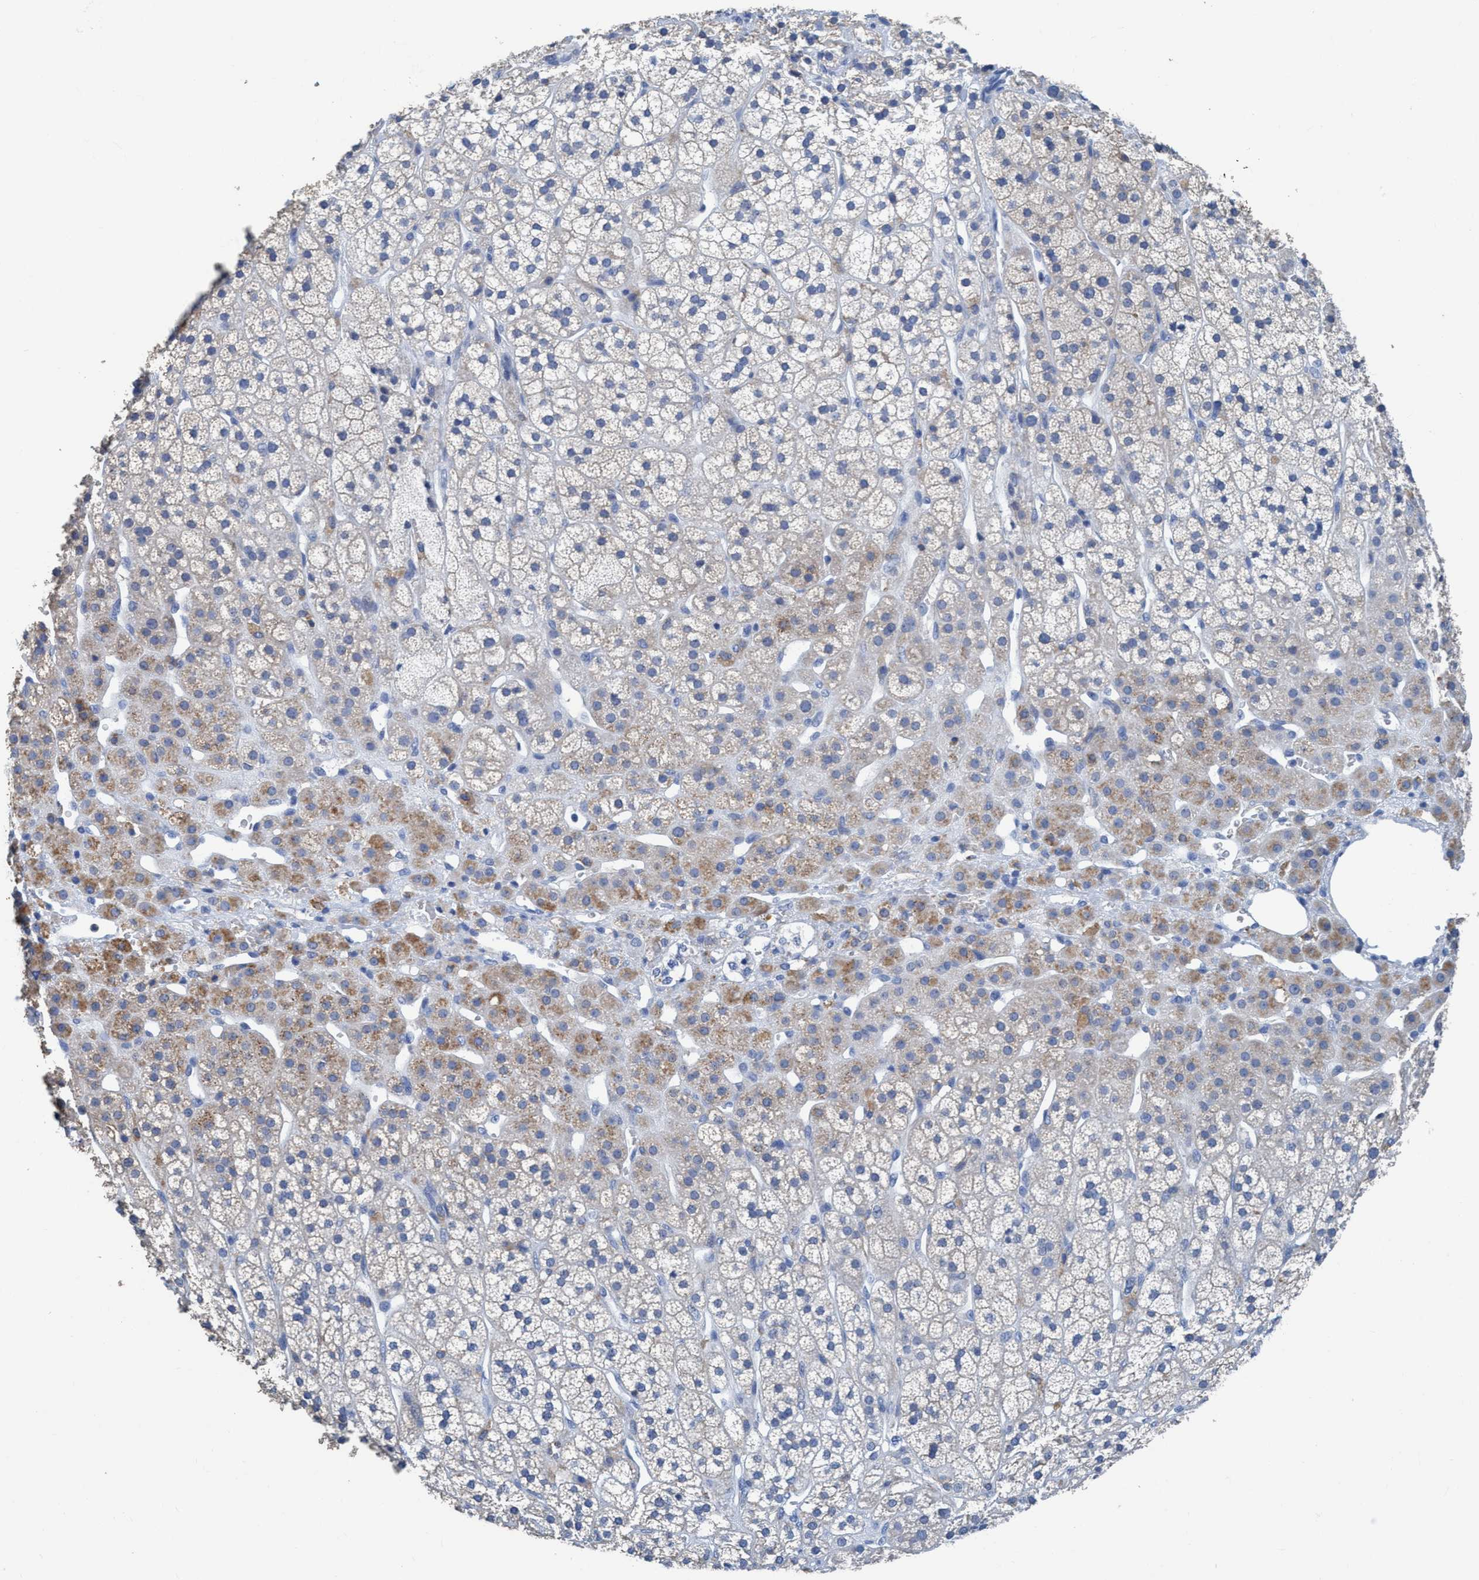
{"staining": {"intensity": "weak", "quantity": "25%-75%", "location": "cytoplasmic/membranous"}, "tissue": "adrenal gland", "cell_type": "Glandular cells", "image_type": "normal", "snomed": [{"axis": "morphology", "description": "Normal tissue, NOS"}, {"axis": "topography", "description": "Adrenal gland"}], "caption": "Normal adrenal gland shows weak cytoplasmic/membranous expression in about 25%-75% of glandular cells.", "gene": "DNAI1", "patient": {"sex": "male", "age": 56}}